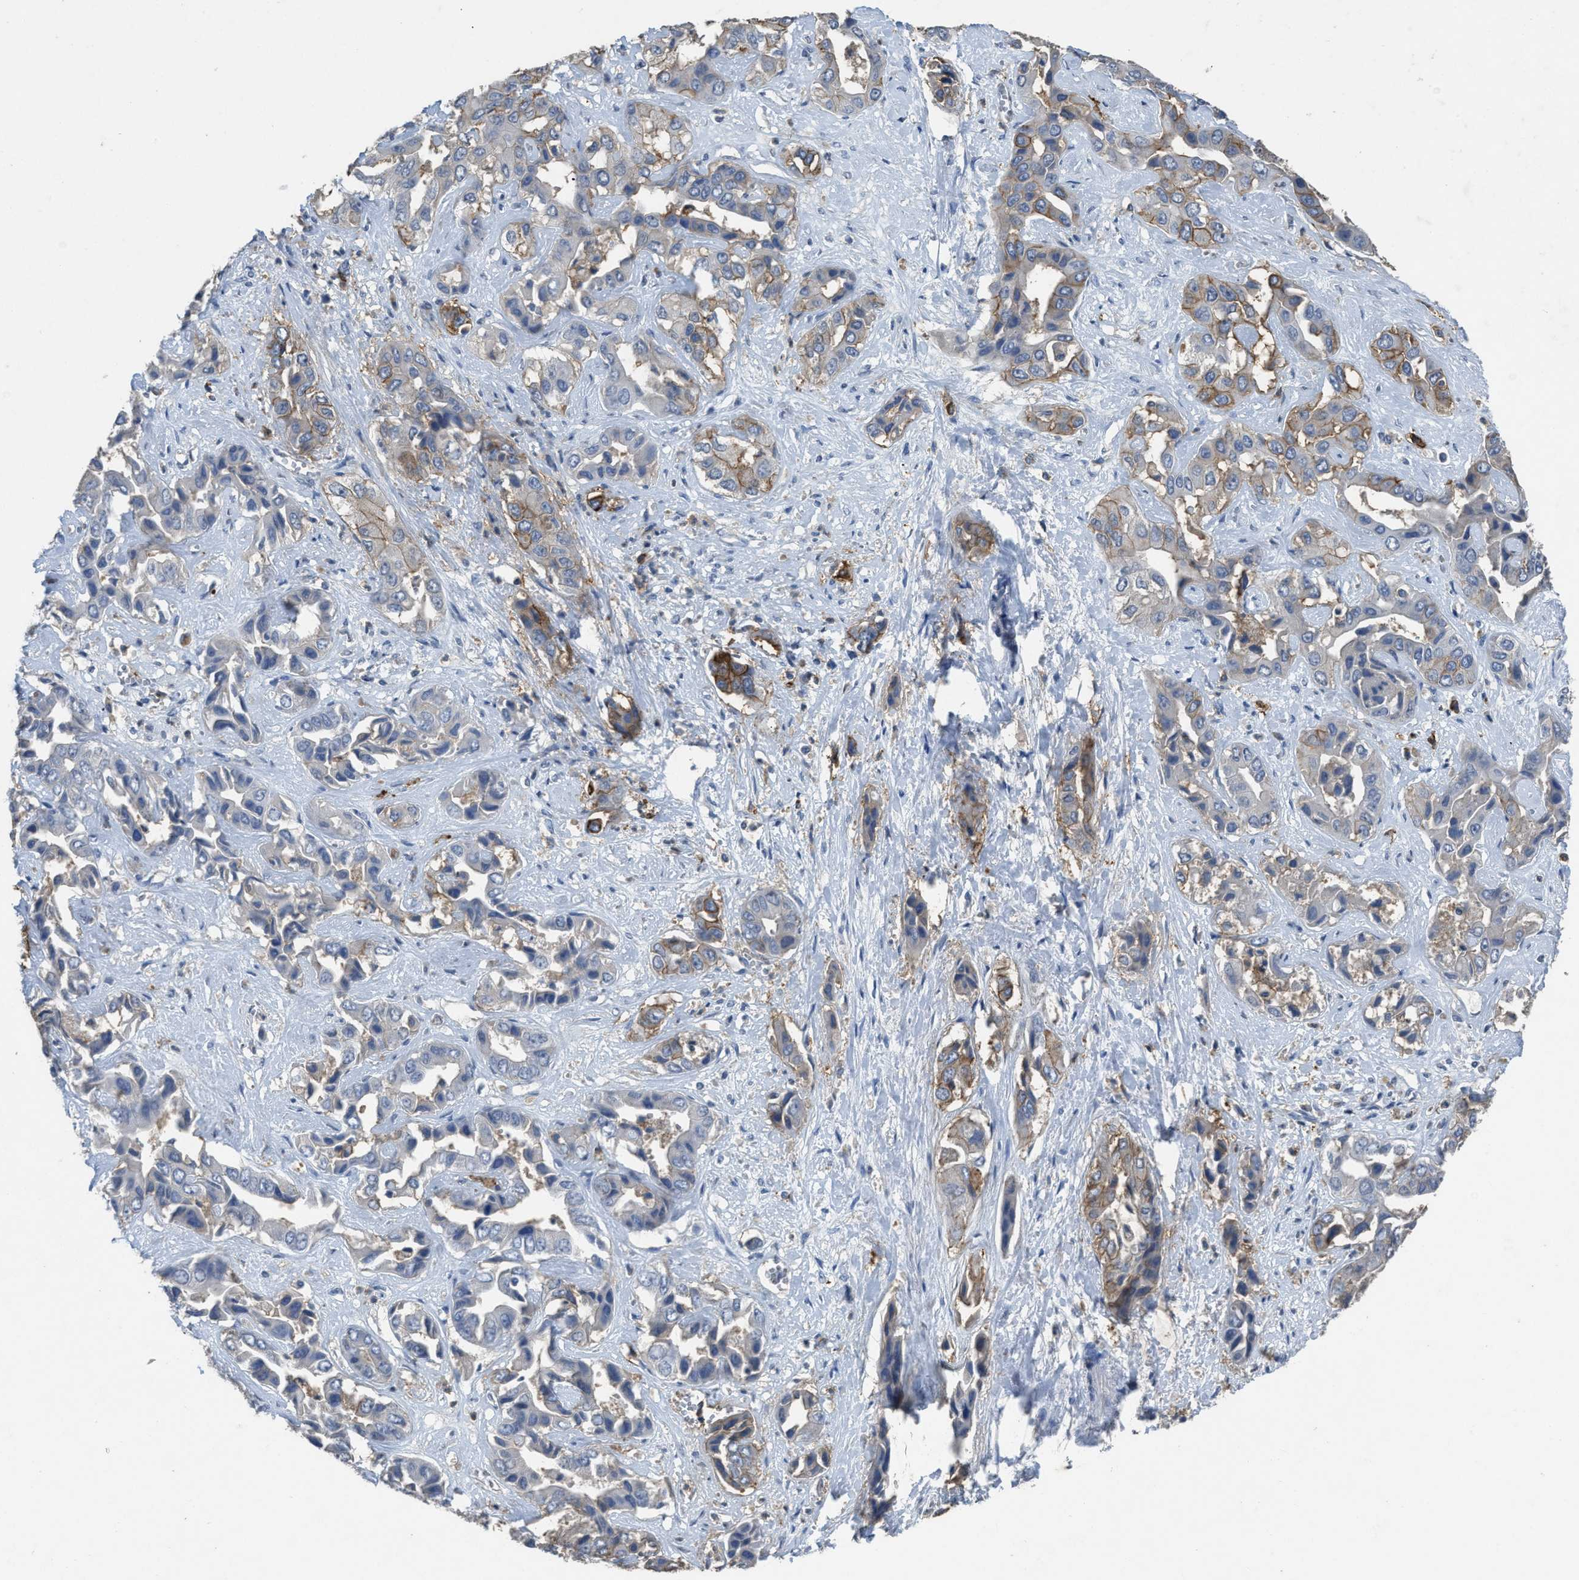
{"staining": {"intensity": "moderate", "quantity": "25%-75%", "location": "cytoplasmic/membranous"}, "tissue": "liver cancer", "cell_type": "Tumor cells", "image_type": "cancer", "snomed": [{"axis": "morphology", "description": "Cholangiocarcinoma"}, {"axis": "topography", "description": "Liver"}], "caption": "IHC histopathology image of neoplastic tissue: human liver cancer (cholangiocarcinoma) stained using IHC exhibits medium levels of moderate protein expression localized specifically in the cytoplasmic/membranous of tumor cells, appearing as a cytoplasmic/membranous brown color.", "gene": "OR51E1", "patient": {"sex": "female", "age": 52}}